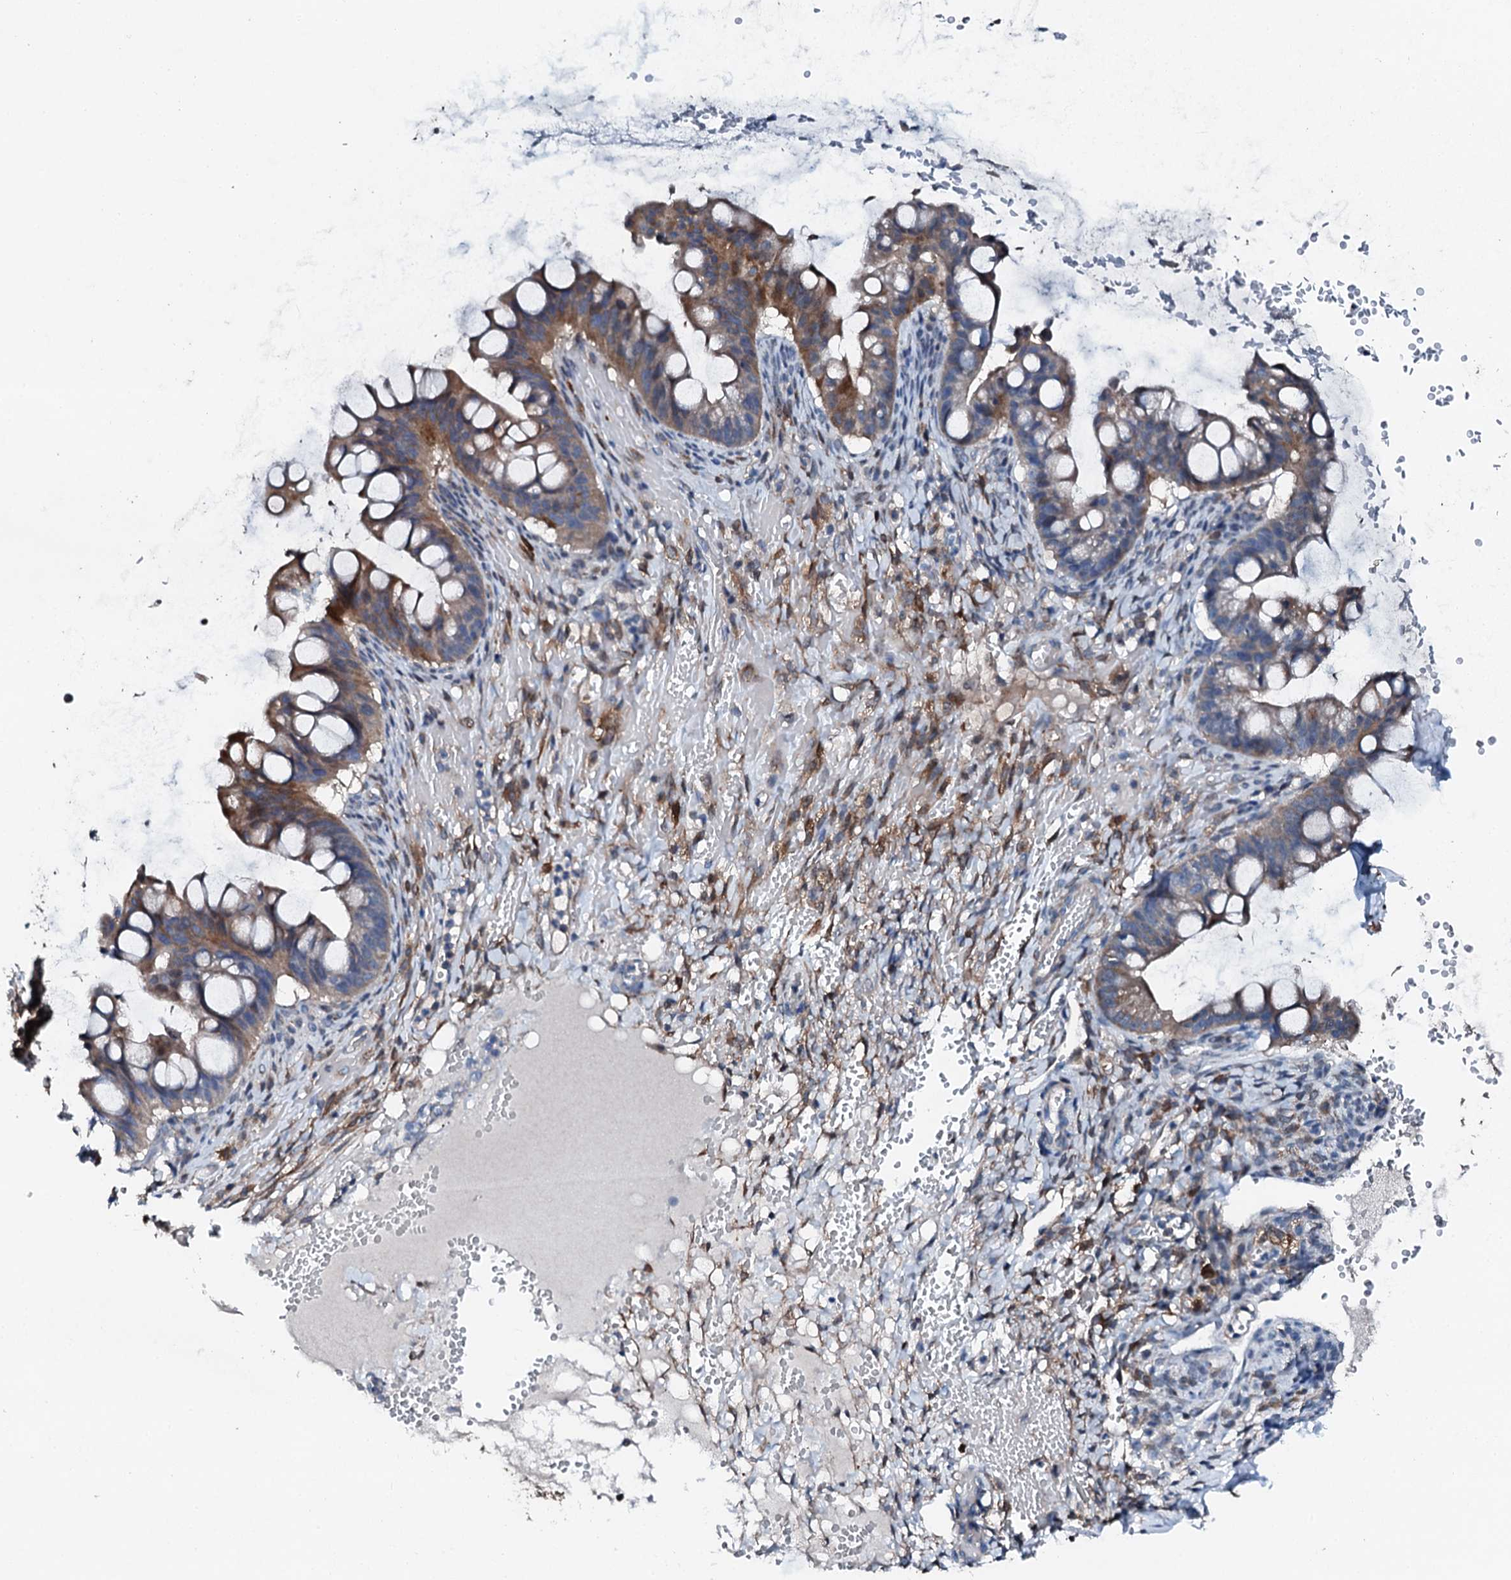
{"staining": {"intensity": "moderate", "quantity": ">75%", "location": "cytoplasmic/membranous"}, "tissue": "ovarian cancer", "cell_type": "Tumor cells", "image_type": "cancer", "snomed": [{"axis": "morphology", "description": "Cystadenocarcinoma, mucinous, NOS"}, {"axis": "topography", "description": "Ovary"}], "caption": "The image shows a brown stain indicating the presence of a protein in the cytoplasmic/membranous of tumor cells in ovarian cancer.", "gene": "GFOD2", "patient": {"sex": "female", "age": 73}}